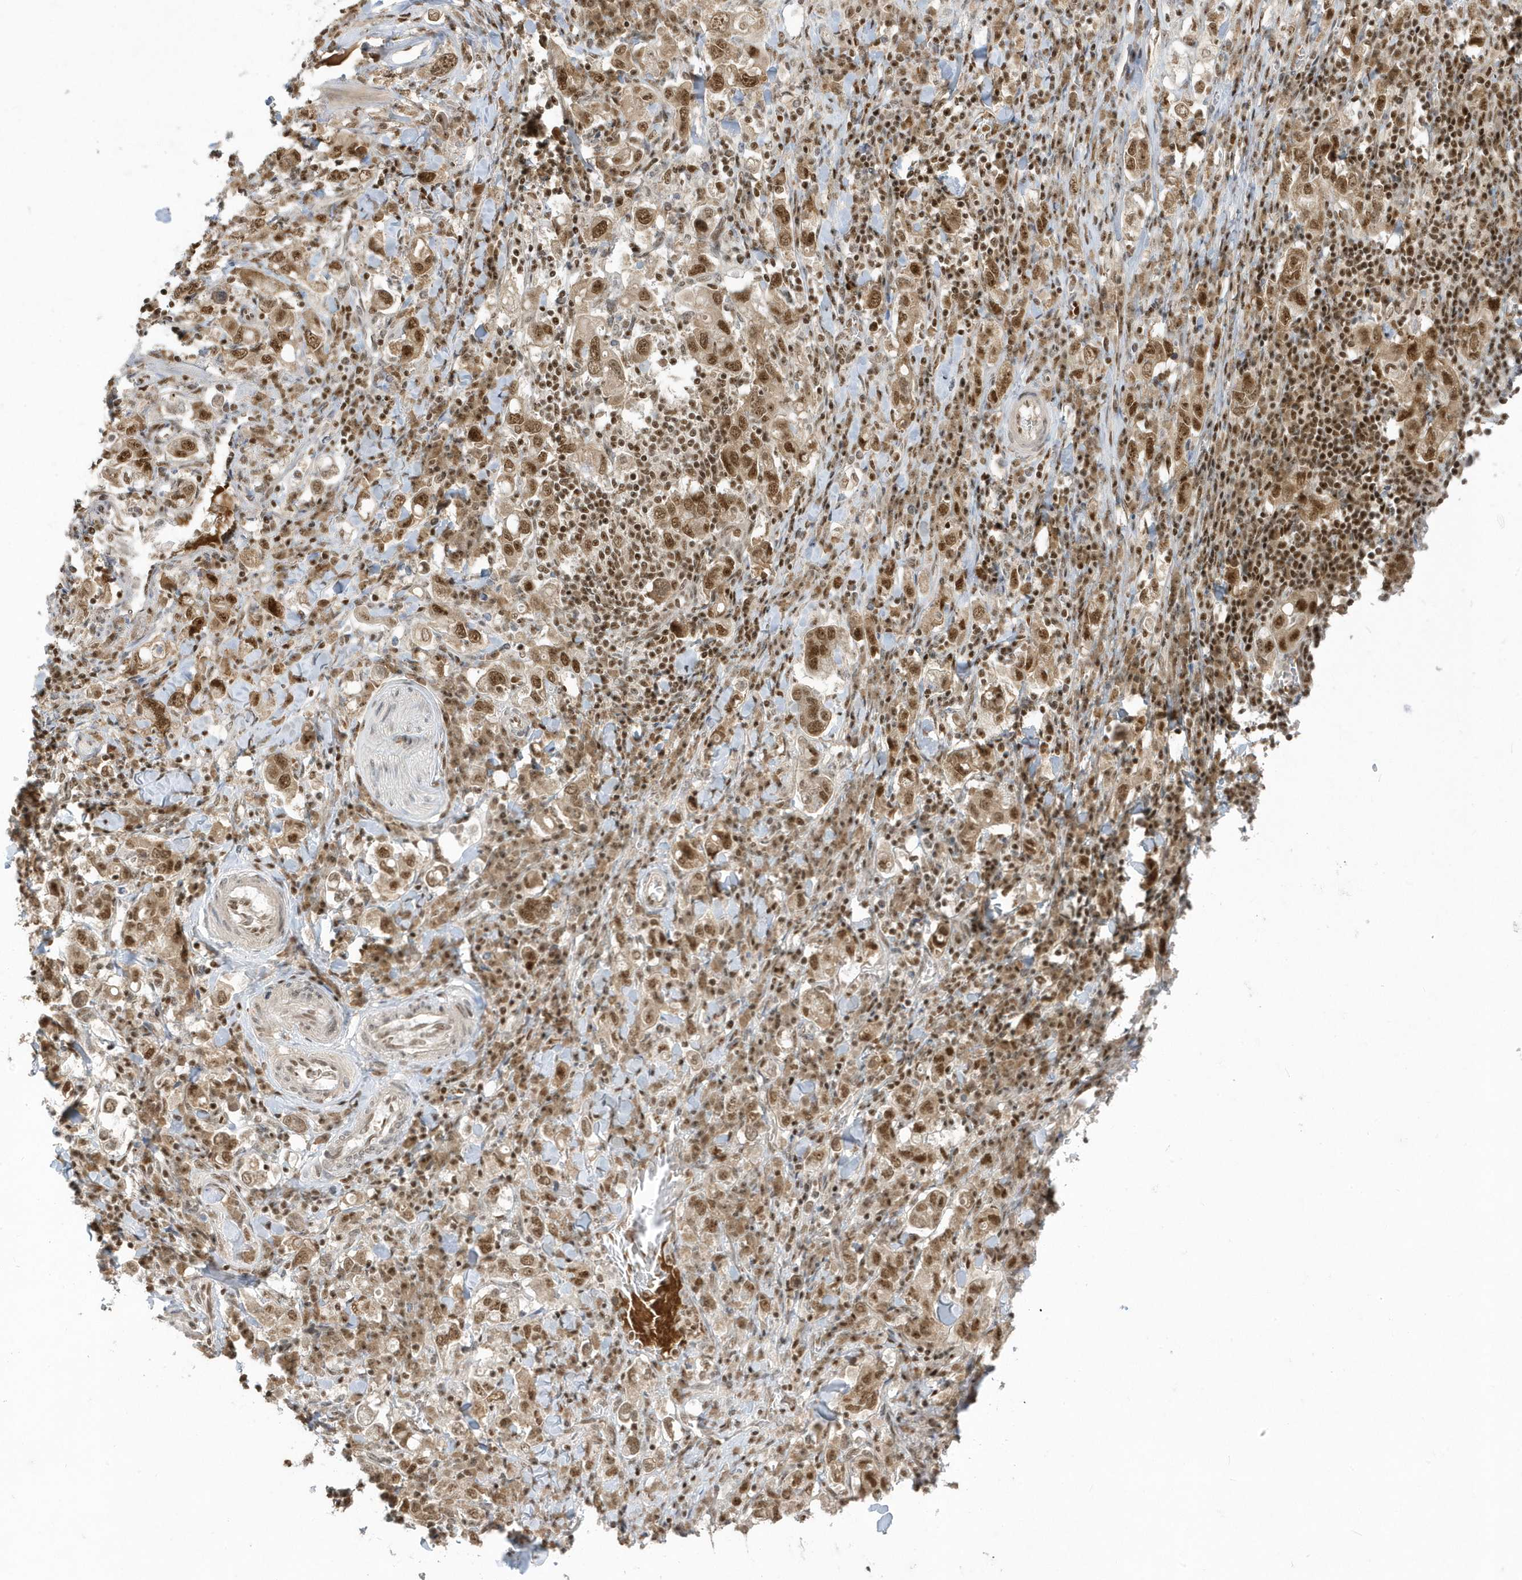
{"staining": {"intensity": "strong", "quantity": ">75%", "location": "nuclear"}, "tissue": "stomach cancer", "cell_type": "Tumor cells", "image_type": "cancer", "snomed": [{"axis": "morphology", "description": "Adenocarcinoma, NOS"}, {"axis": "topography", "description": "Stomach, upper"}], "caption": "IHC photomicrograph of neoplastic tissue: adenocarcinoma (stomach) stained using immunohistochemistry (IHC) reveals high levels of strong protein expression localized specifically in the nuclear of tumor cells, appearing as a nuclear brown color.", "gene": "PPIL2", "patient": {"sex": "male", "age": 62}}